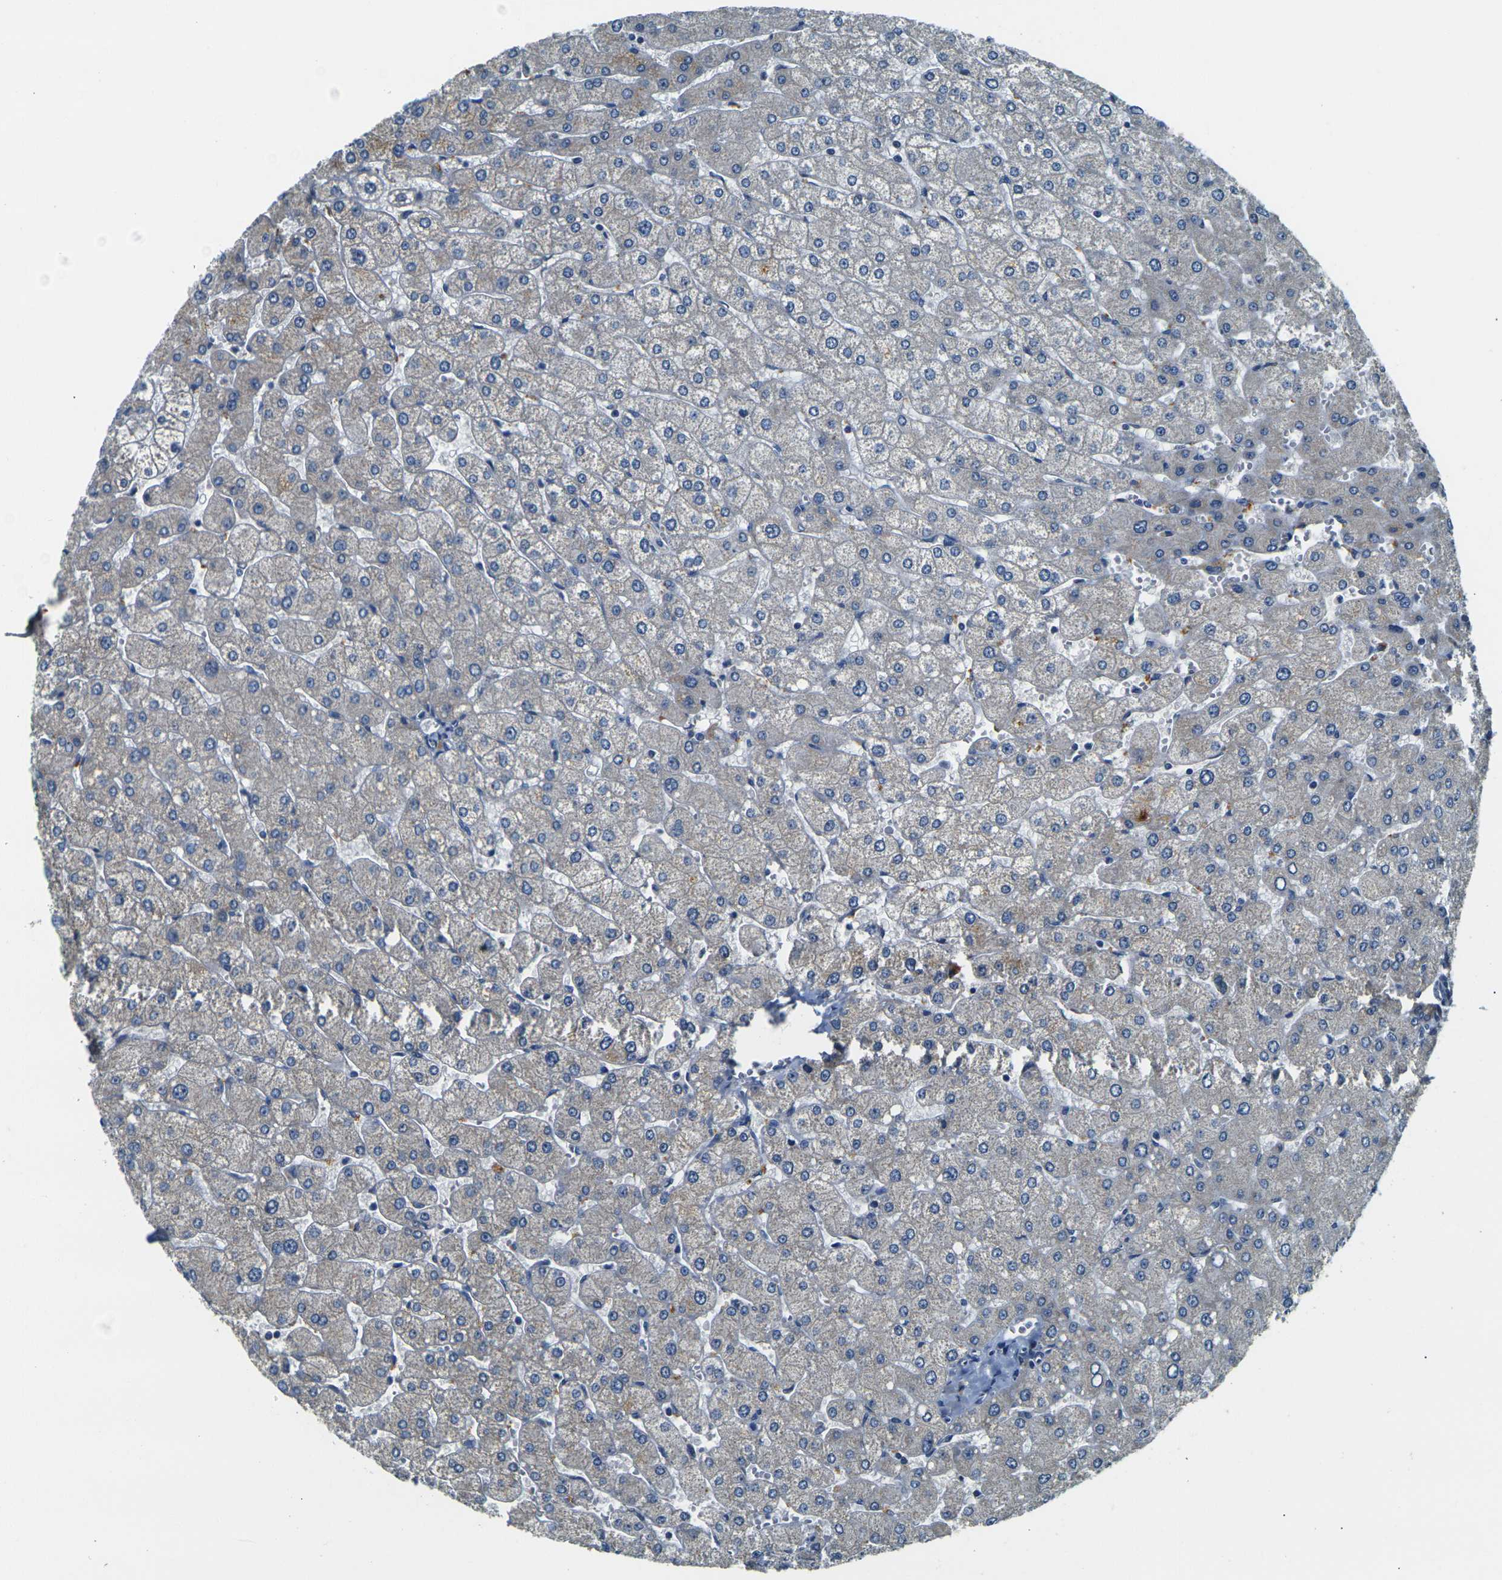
{"staining": {"intensity": "negative", "quantity": "none", "location": "none"}, "tissue": "liver", "cell_type": "Cholangiocytes", "image_type": "normal", "snomed": [{"axis": "morphology", "description": "Normal tissue, NOS"}, {"axis": "topography", "description": "Liver"}], "caption": "Immunohistochemistry photomicrograph of normal liver stained for a protein (brown), which exhibits no positivity in cholangiocytes. (DAB (3,3'-diaminobenzidine) IHC, high magnification).", "gene": "SHISAL2B", "patient": {"sex": "male", "age": 55}}